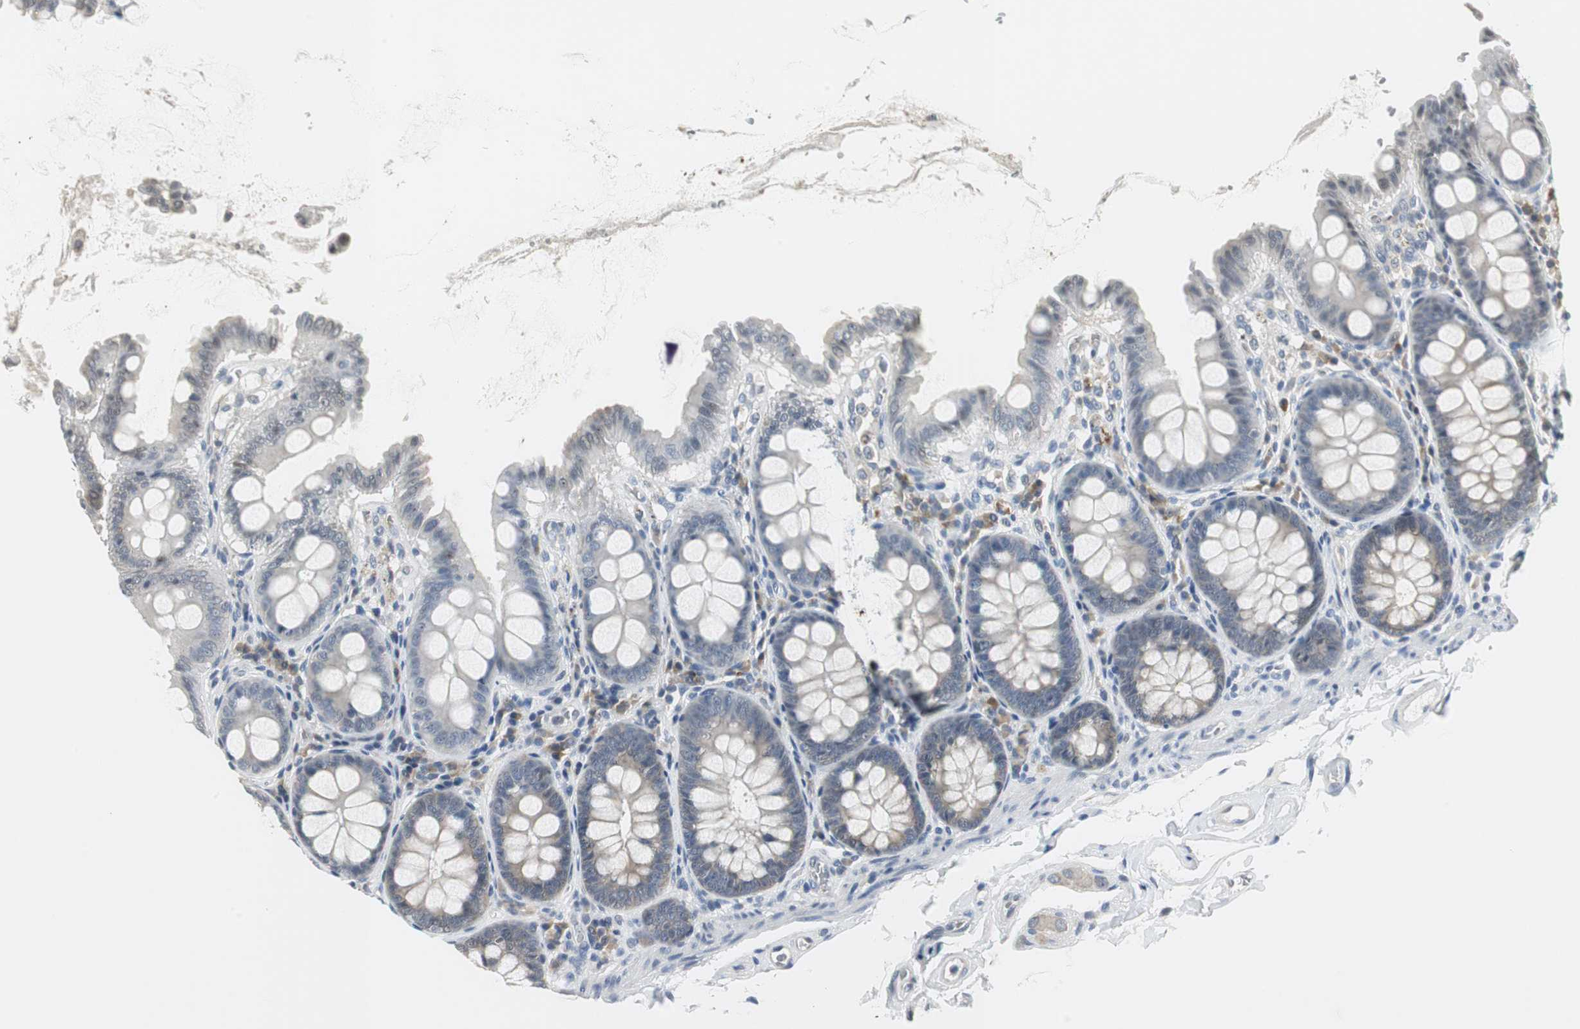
{"staining": {"intensity": "negative", "quantity": "none", "location": "none"}, "tissue": "colon", "cell_type": "Endothelial cells", "image_type": "normal", "snomed": [{"axis": "morphology", "description": "Normal tissue, NOS"}, {"axis": "topography", "description": "Colon"}], "caption": "Unremarkable colon was stained to show a protein in brown. There is no significant staining in endothelial cells. (Brightfield microscopy of DAB (3,3'-diaminobenzidine) IHC at high magnification).", "gene": "CCT5", "patient": {"sex": "female", "age": 61}}